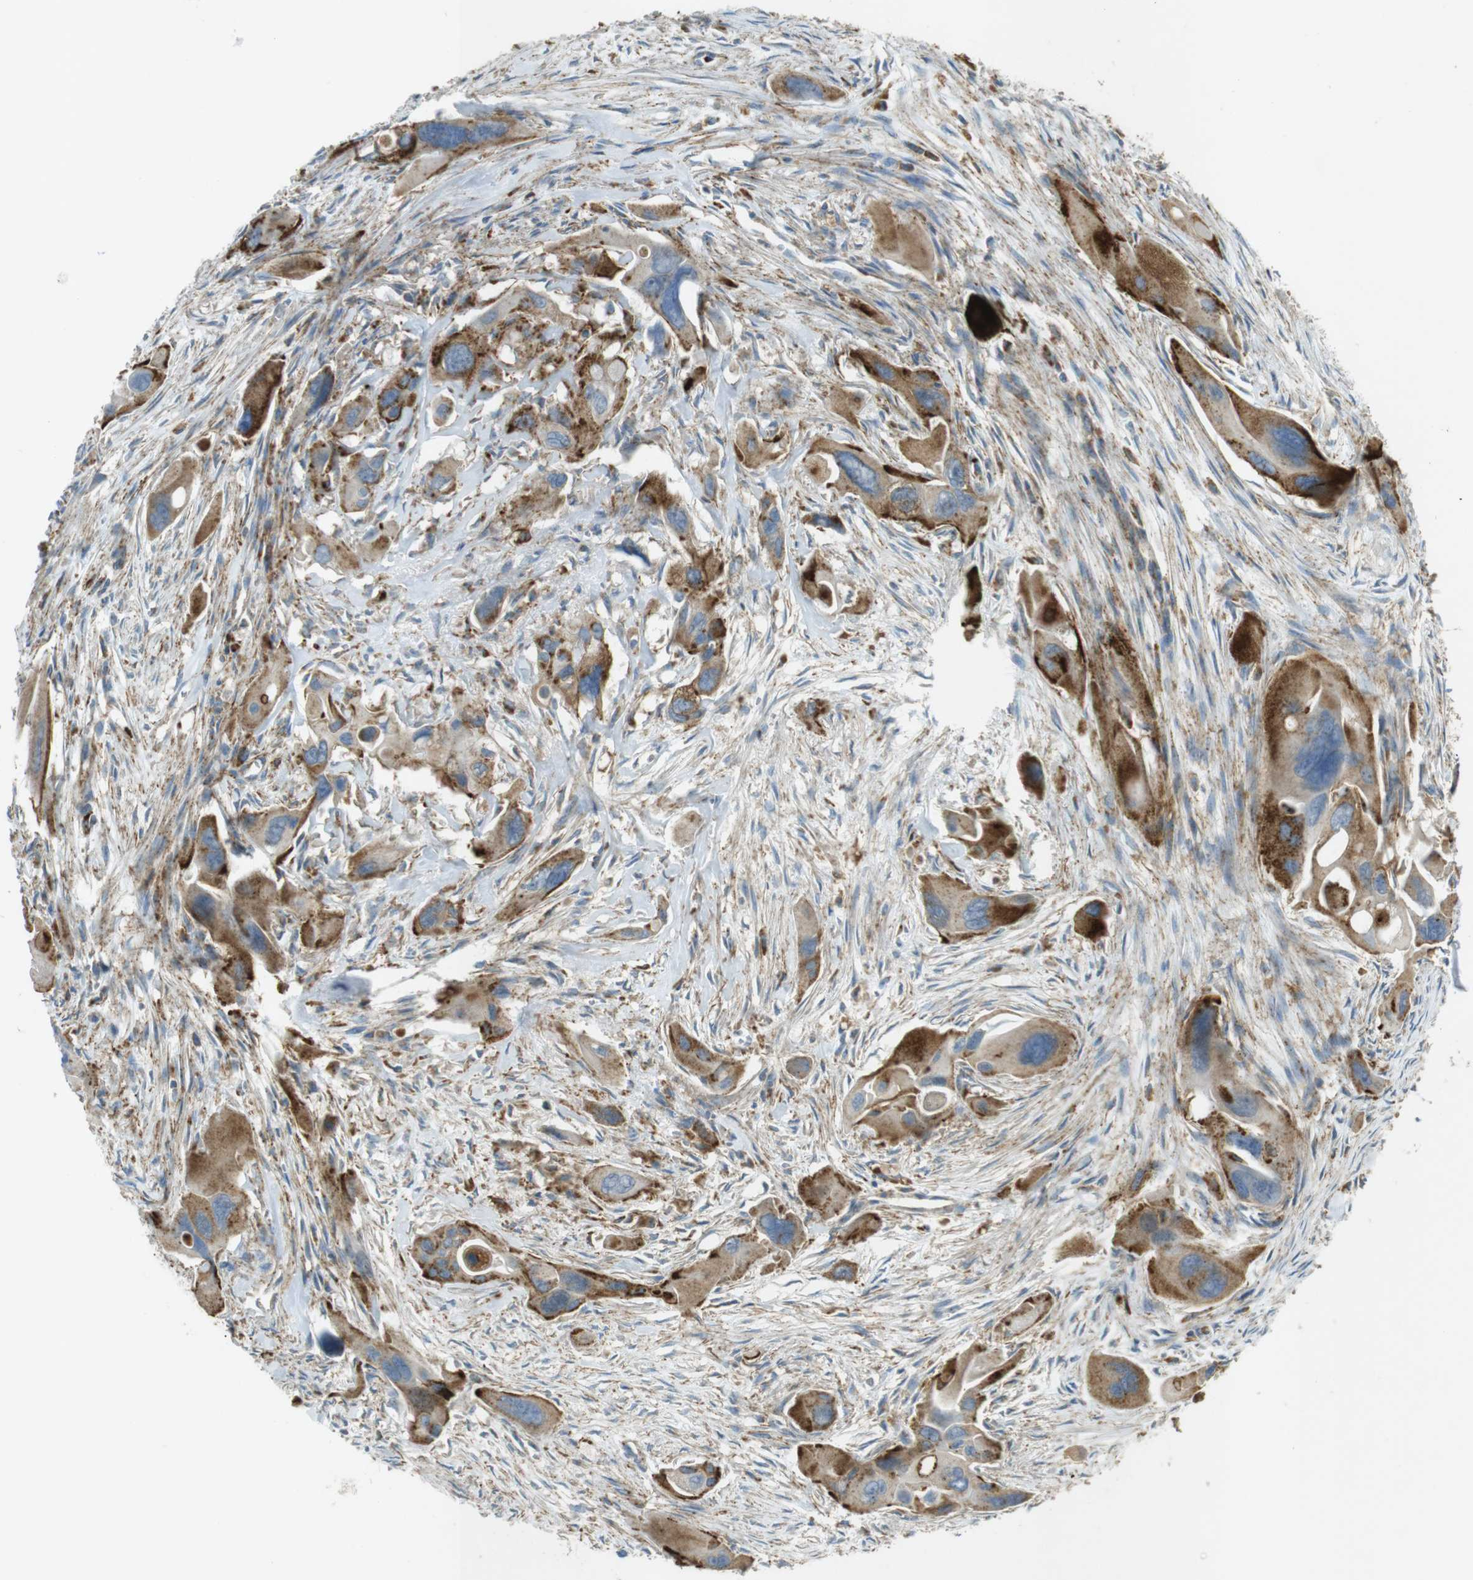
{"staining": {"intensity": "moderate", "quantity": ">75%", "location": "cytoplasmic/membranous"}, "tissue": "pancreatic cancer", "cell_type": "Tumor cells", "image_type": "cancer", "snomed": [{"axis": "morphology", "description": "Adenocarcinoma, NOS"}, {"axis": "topography", "description": "Pancreas"}], "caption": "Immunohistochemical staining of pancreatic cancer (adenocarcinoma) reveals medium levels of moderate cytoplasmic/membranous protein staining in approximately >75% of tumor cells. The protein of interest is shown in brown color, while the nuclei are stained blue.", "gene": "LAMP1", "patient": {"sex": "male", "age": 73}}